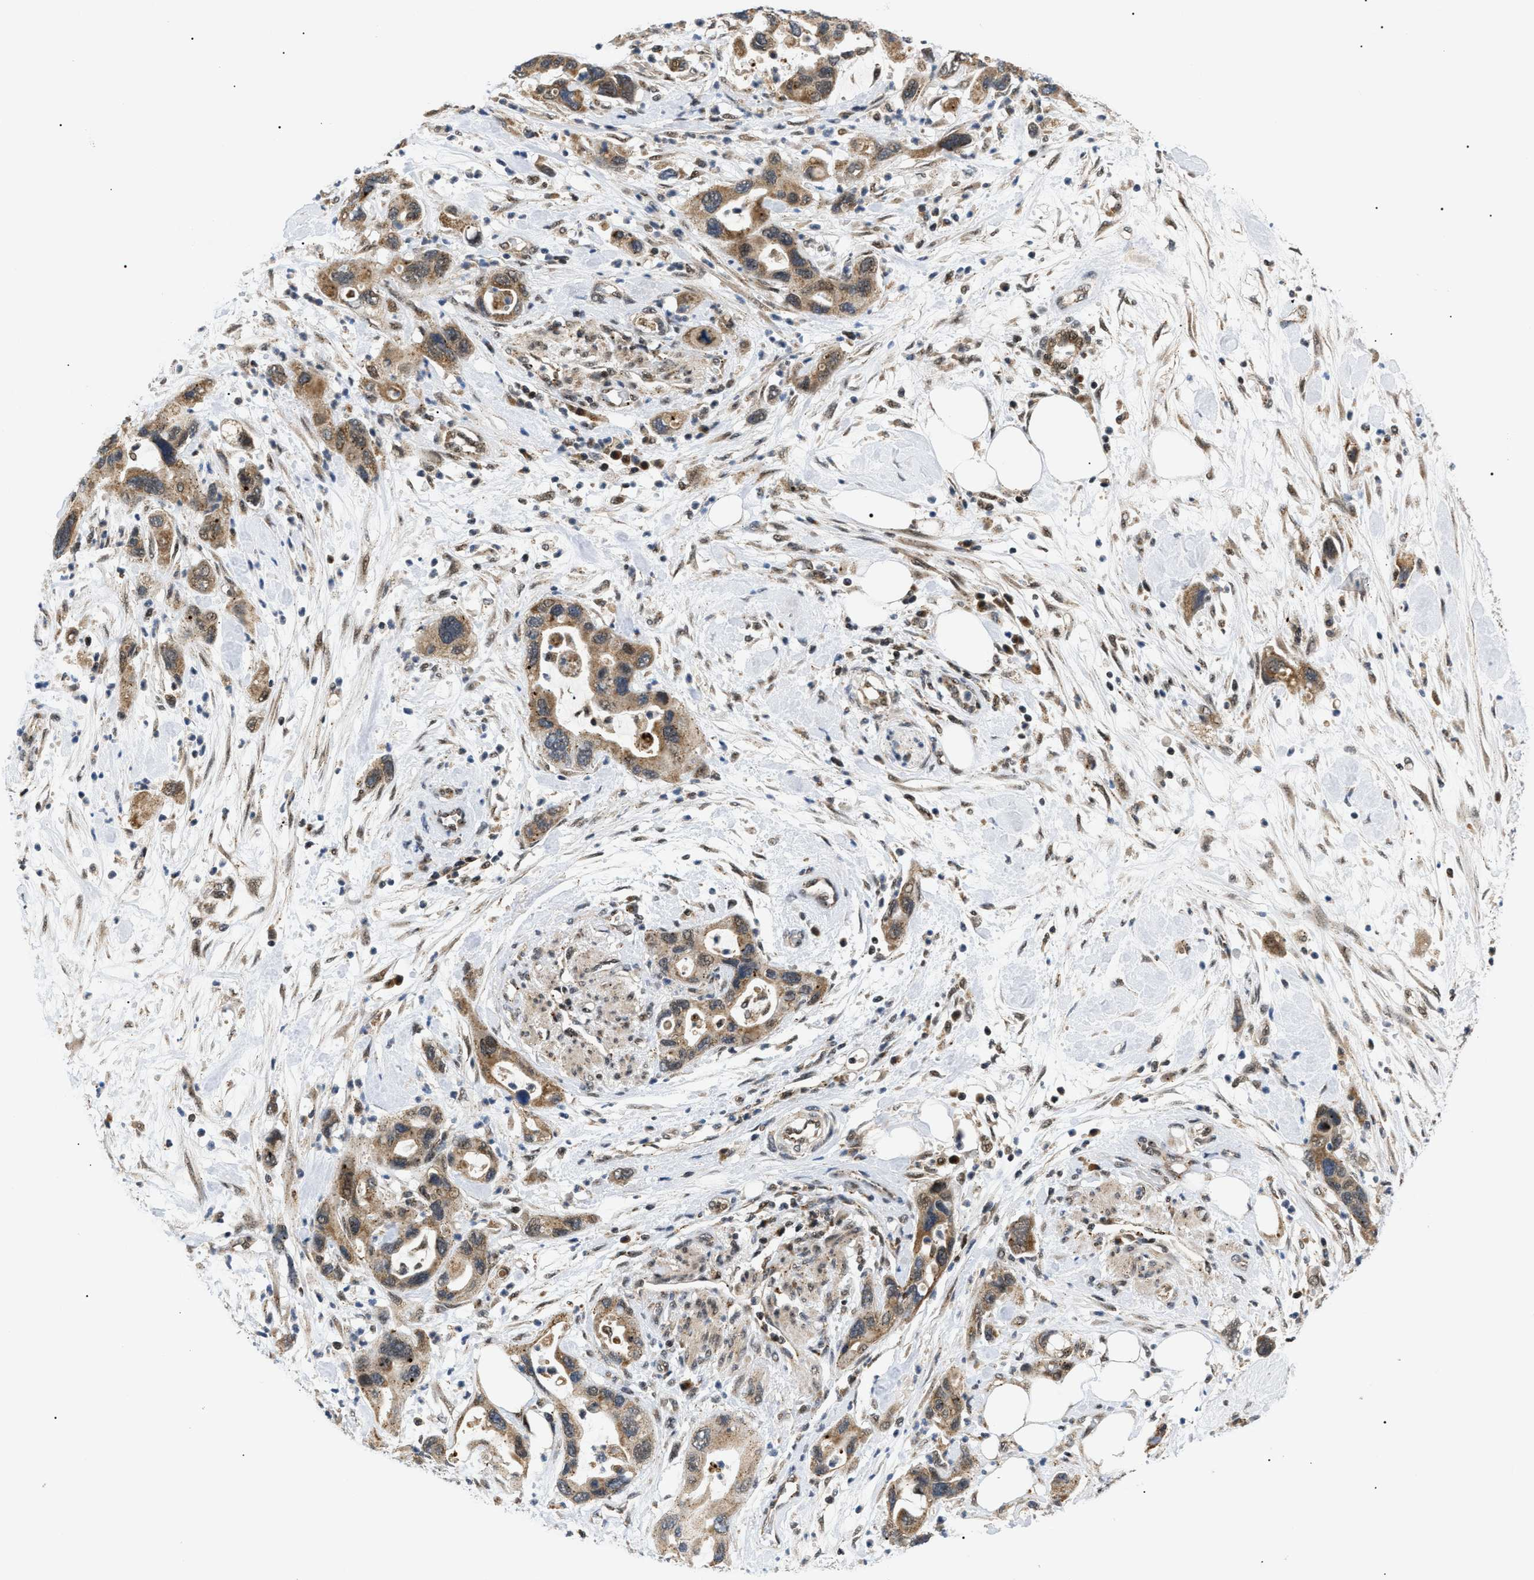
{"staining": {"intensity": "moderate", "quantity": ">75%", "location": "cytoplasmic/membranous"}, "tissue": "pancreatic cancer", "cell_type": "Tumor cells", "image_type": "cancer", "snomed": [{"axis": "morphology", "description": "Normal tissue, NOS"}, {"axis": "morphology", "description": "Adenocarcinoma, NOS"}, {"axis": "topography", "description": "Pancreas"}], "caption": "Approximately >75% of tumor cells in pancreatic adenocarcinoma exhibit moderate cytoplasmic/membranous protein expression as visualized by brown immunohistochemical staining.", "gene": "ZBTB11", "patient": {"sex": "female", "age": 71}}